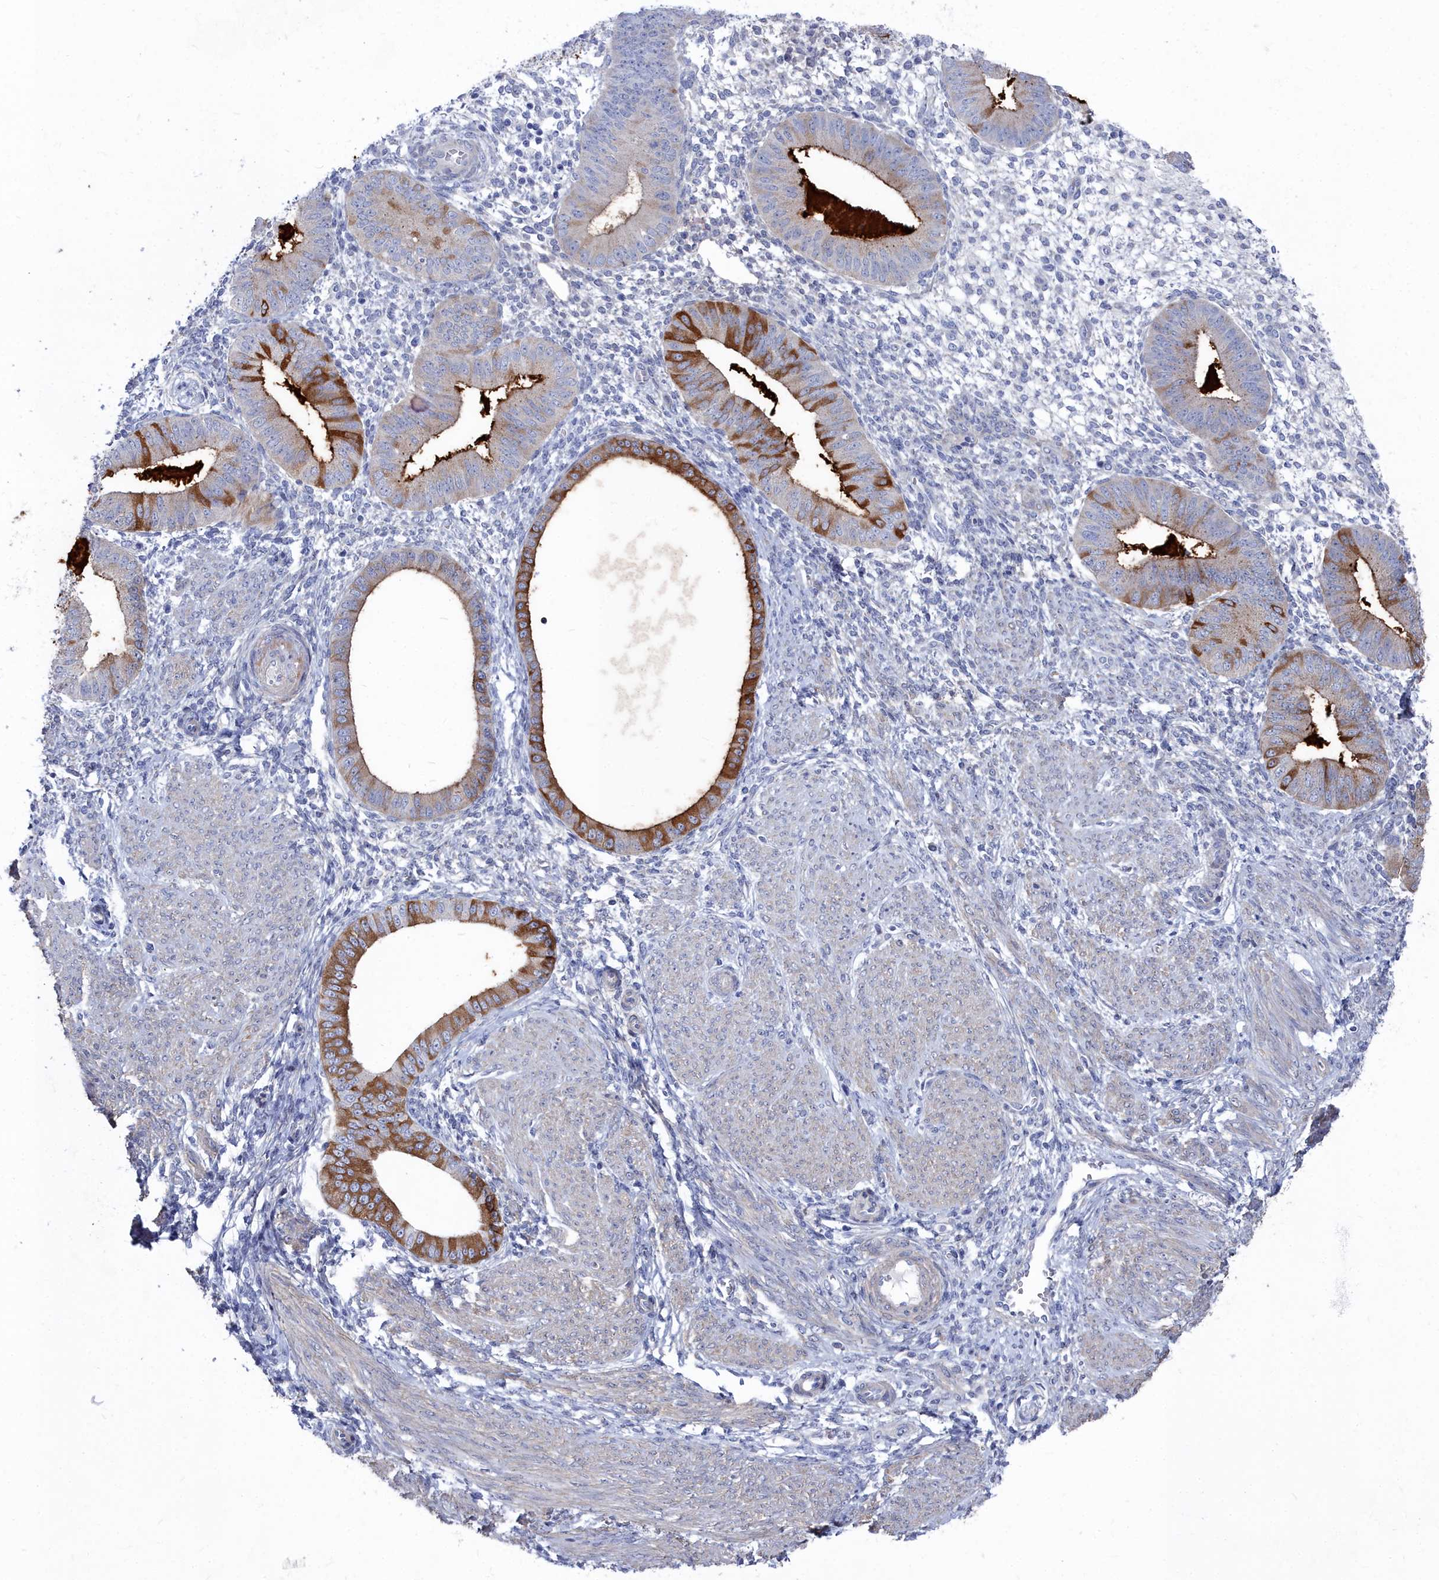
{"staining": {"intensity": "negative", "quantity": "none", "location": "none"}, "tissue": "endometrium", "cell_type": "Cells in endometrial stroma", "image_type": "normal", "snomed": [{"axis": "morphology", "description": "Normal tissue, NOS"}, {"axis": "topography", "description": "Endometrium"}], "caption": "Human endometrium stained for a protein using immunohistochemistry (IHC) shows no expression in cells in endometrial stroma.", "gene": "SHISAL2A", "patient": {"sex": "female", "age": 49}}